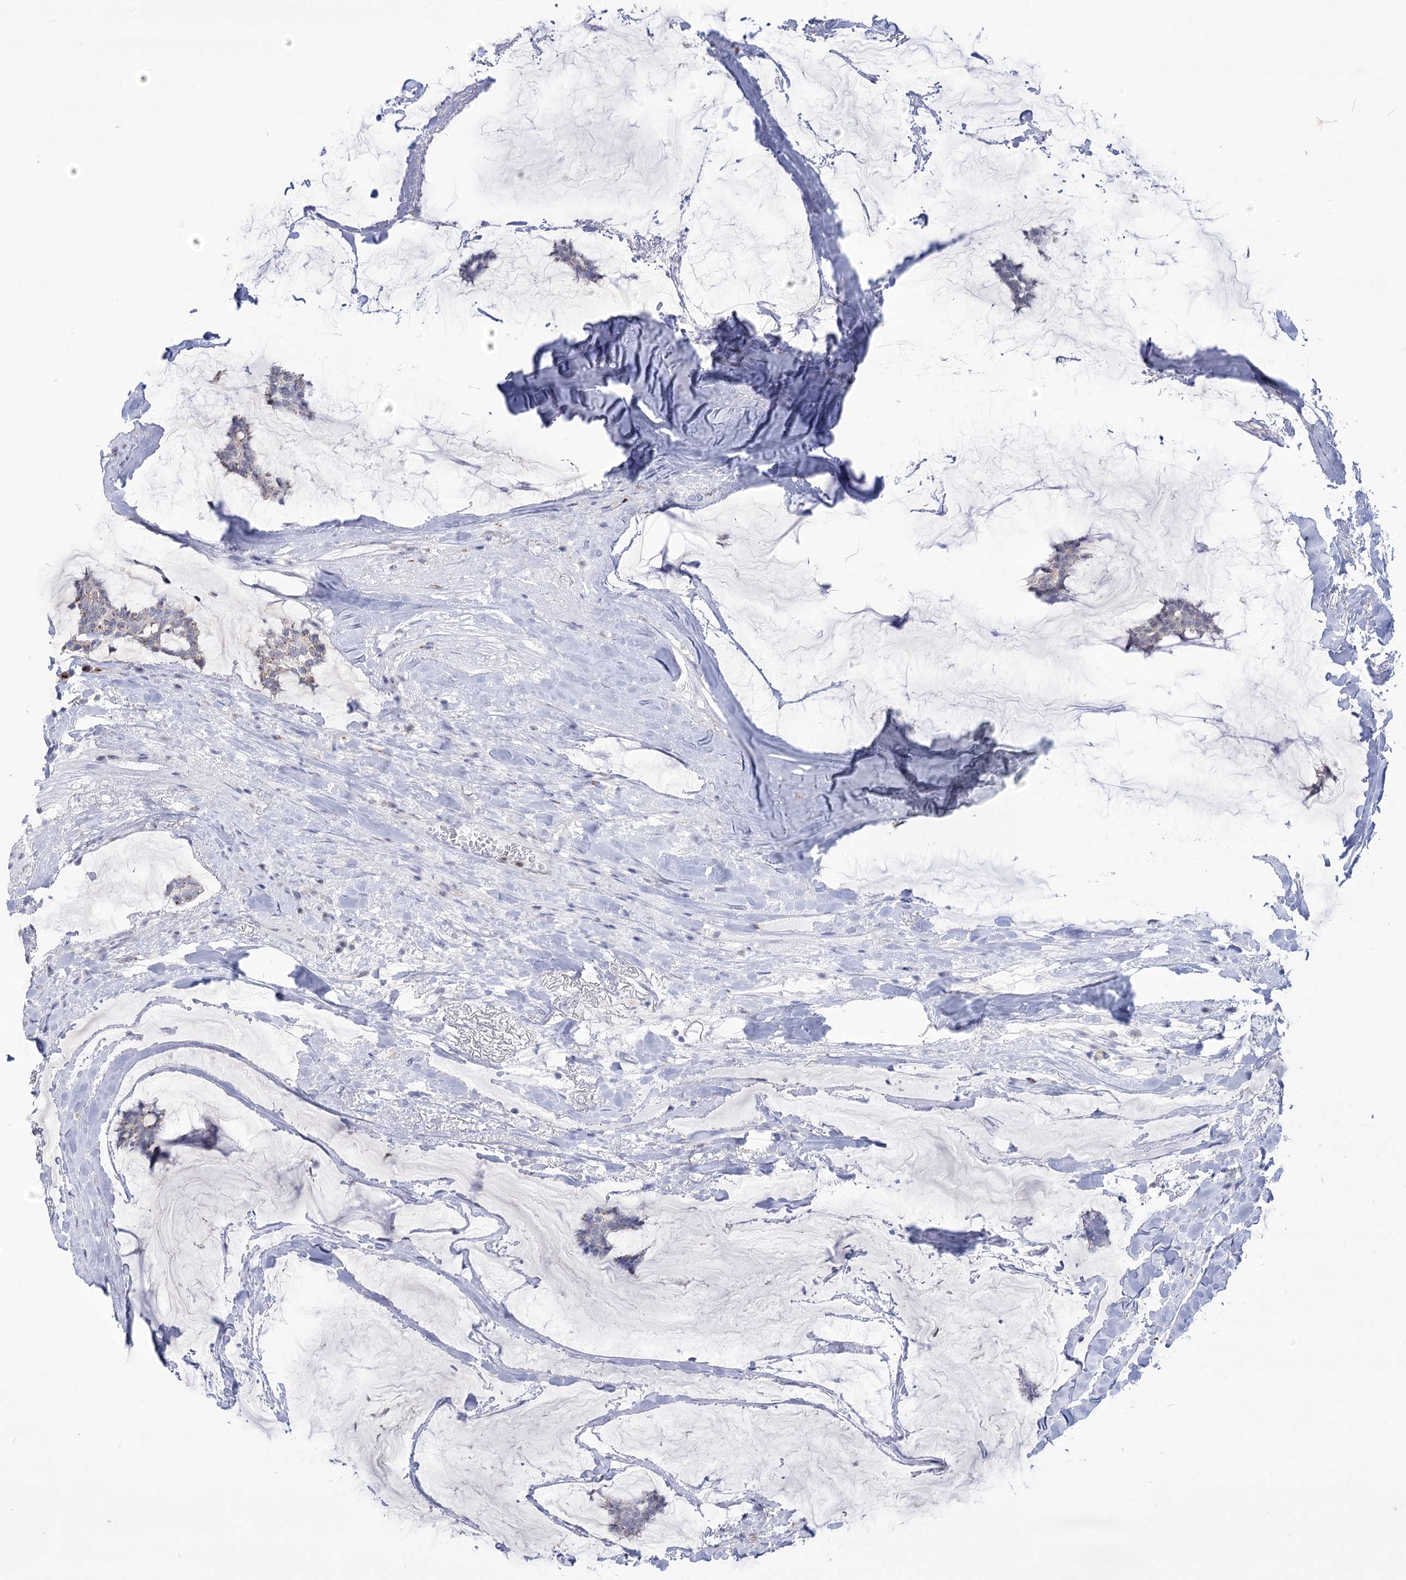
{"staining": {"intensity": "negative", "quantity": "none", "location": "none"}, "tissue": "breast cancer", "cell_type": "Tumor cells", "image_type": "cancer", "snomed": [{"axis": "morphology", "description": "Duct carcinoma"}, {"axis": "topography", "description": "Breast"}], "caption": "Breast cancer was stained to show a protein in brown. There is no significant expression in tumor cells.", "gene": "SIAE", "patient": {"sex": "female", "age": 93}}